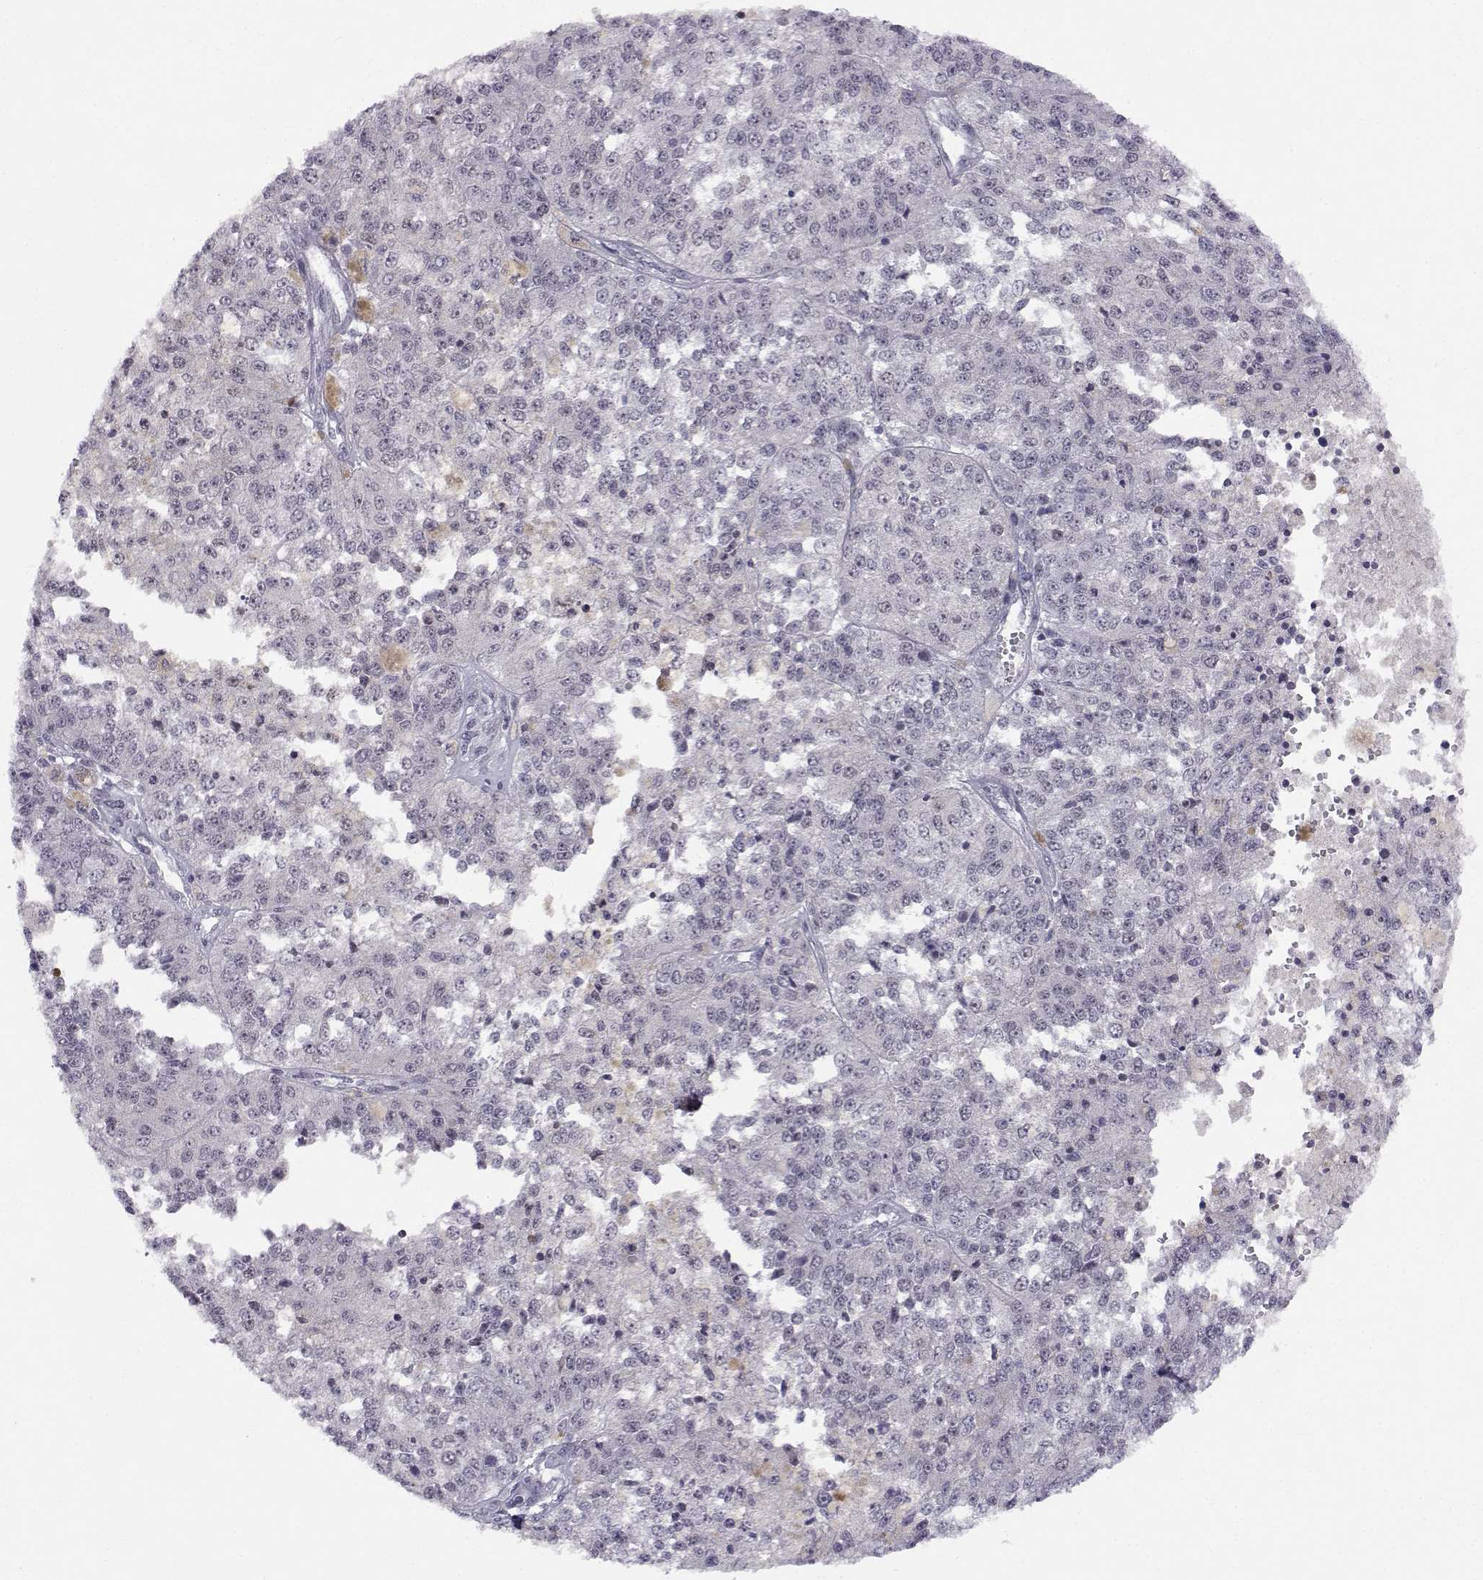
{"staining": {"intensity": "negative", "quantity": "none", "location": "none"}, "tissue": "melanoma", "cell_type": "Tumor cells", "image_type": "cancer", "snomed": [{"axis": "morphology", "description": "Malignant melanoma, Metastatic site"}, {"axis": "topography", "description": "Lymph node"}], "caption": "DAB (3,3'-diaminobenzidine) immunohistochemical staining of human malignant melanoma (metastatic site) reveals no significant expression in tumor cells.", "gene": "MED26", "patient": {"sex": "female", "age": 64}}